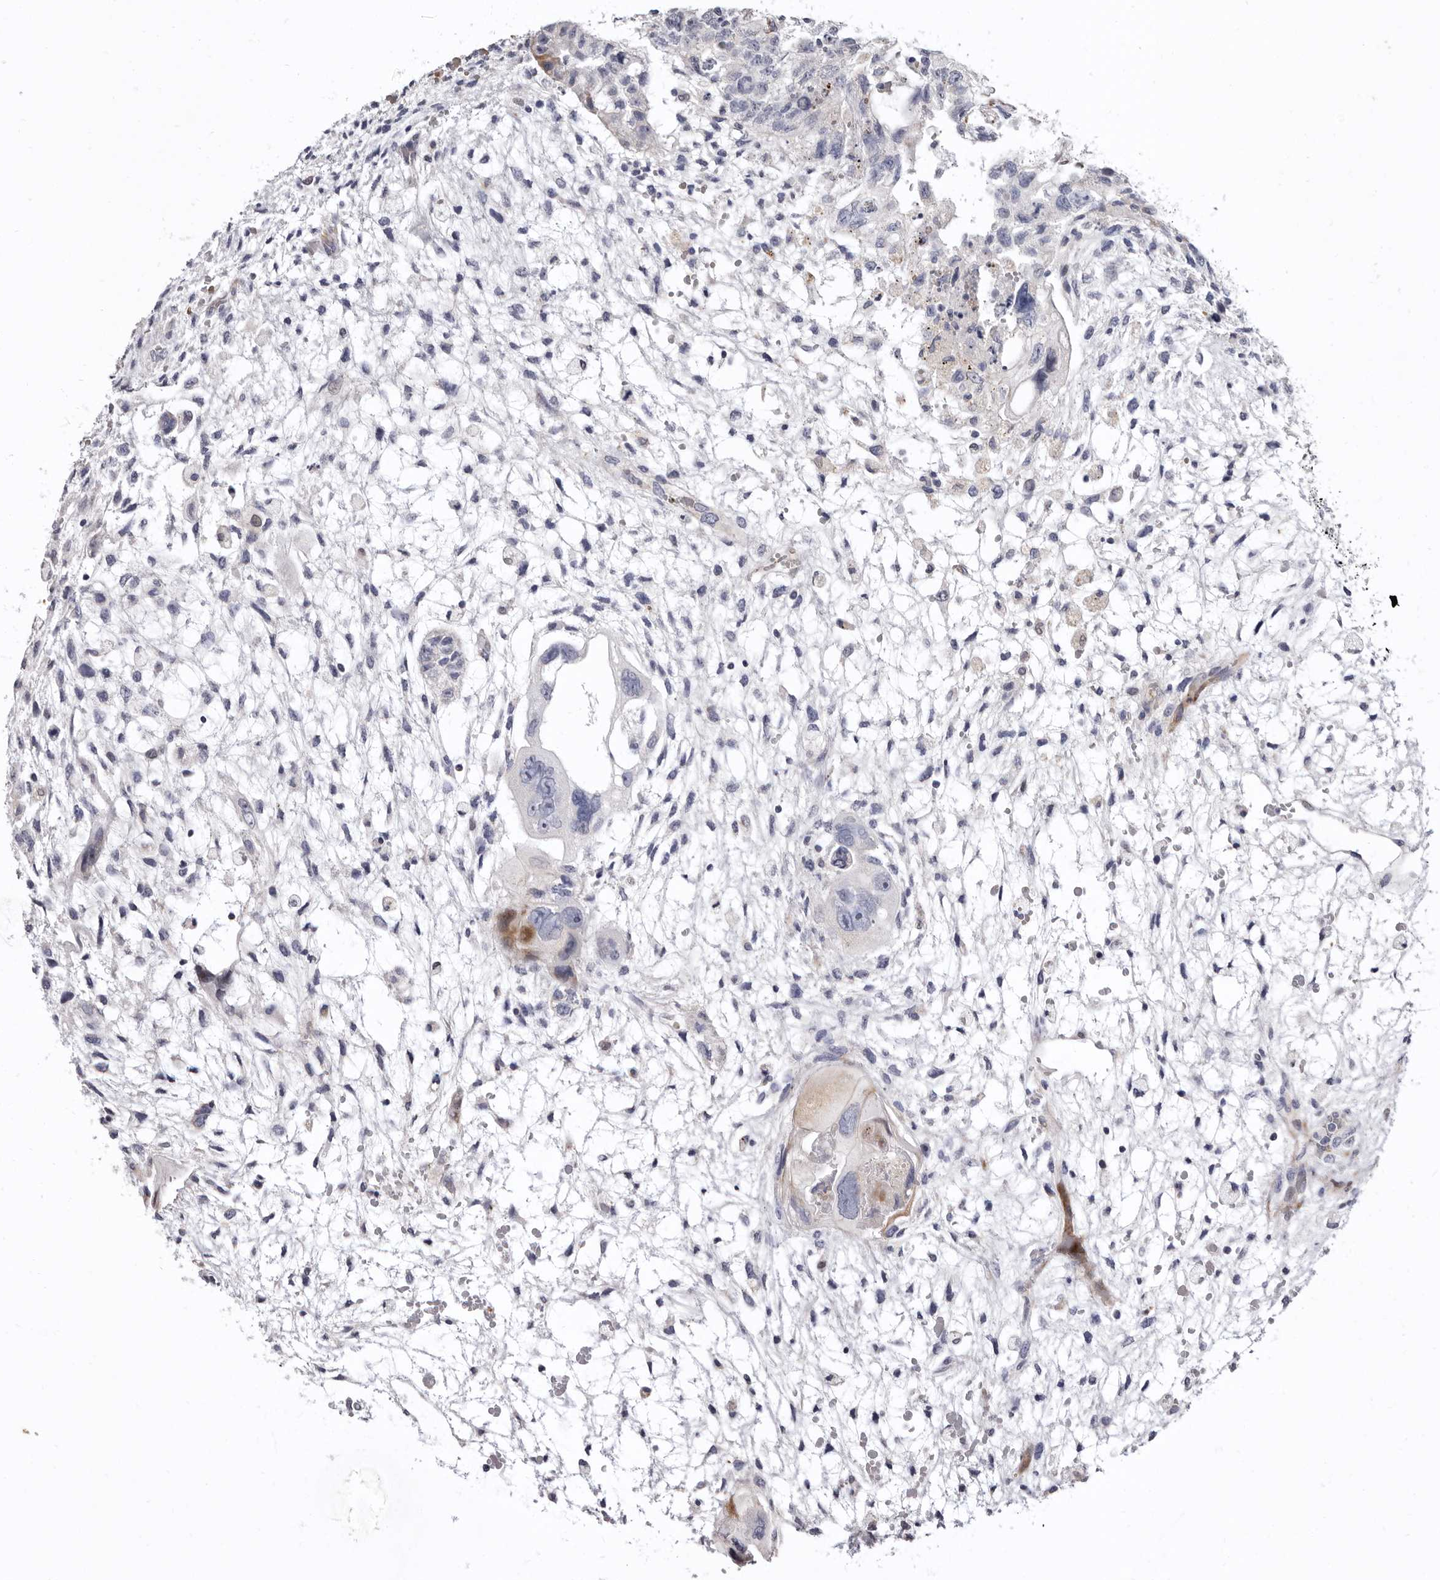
{"staining": {"intensity": "negative", "quantity": "none", "location": "none"}, "tissue": "testis cancer", "cell_type": "Tumor cells", "image_type": "cancer", "snomed": [{"axis": "morphology", "description": "Carcinoma, Embryonal, NOS"}, {"axis": "topography", "description": "Testis"}], "caption": "Image shows no significant protein staining in tumor cells of embryonal carcinoma (testis).", "gene": "AIDA", "patient": {"sex": "male", "age": 36}}